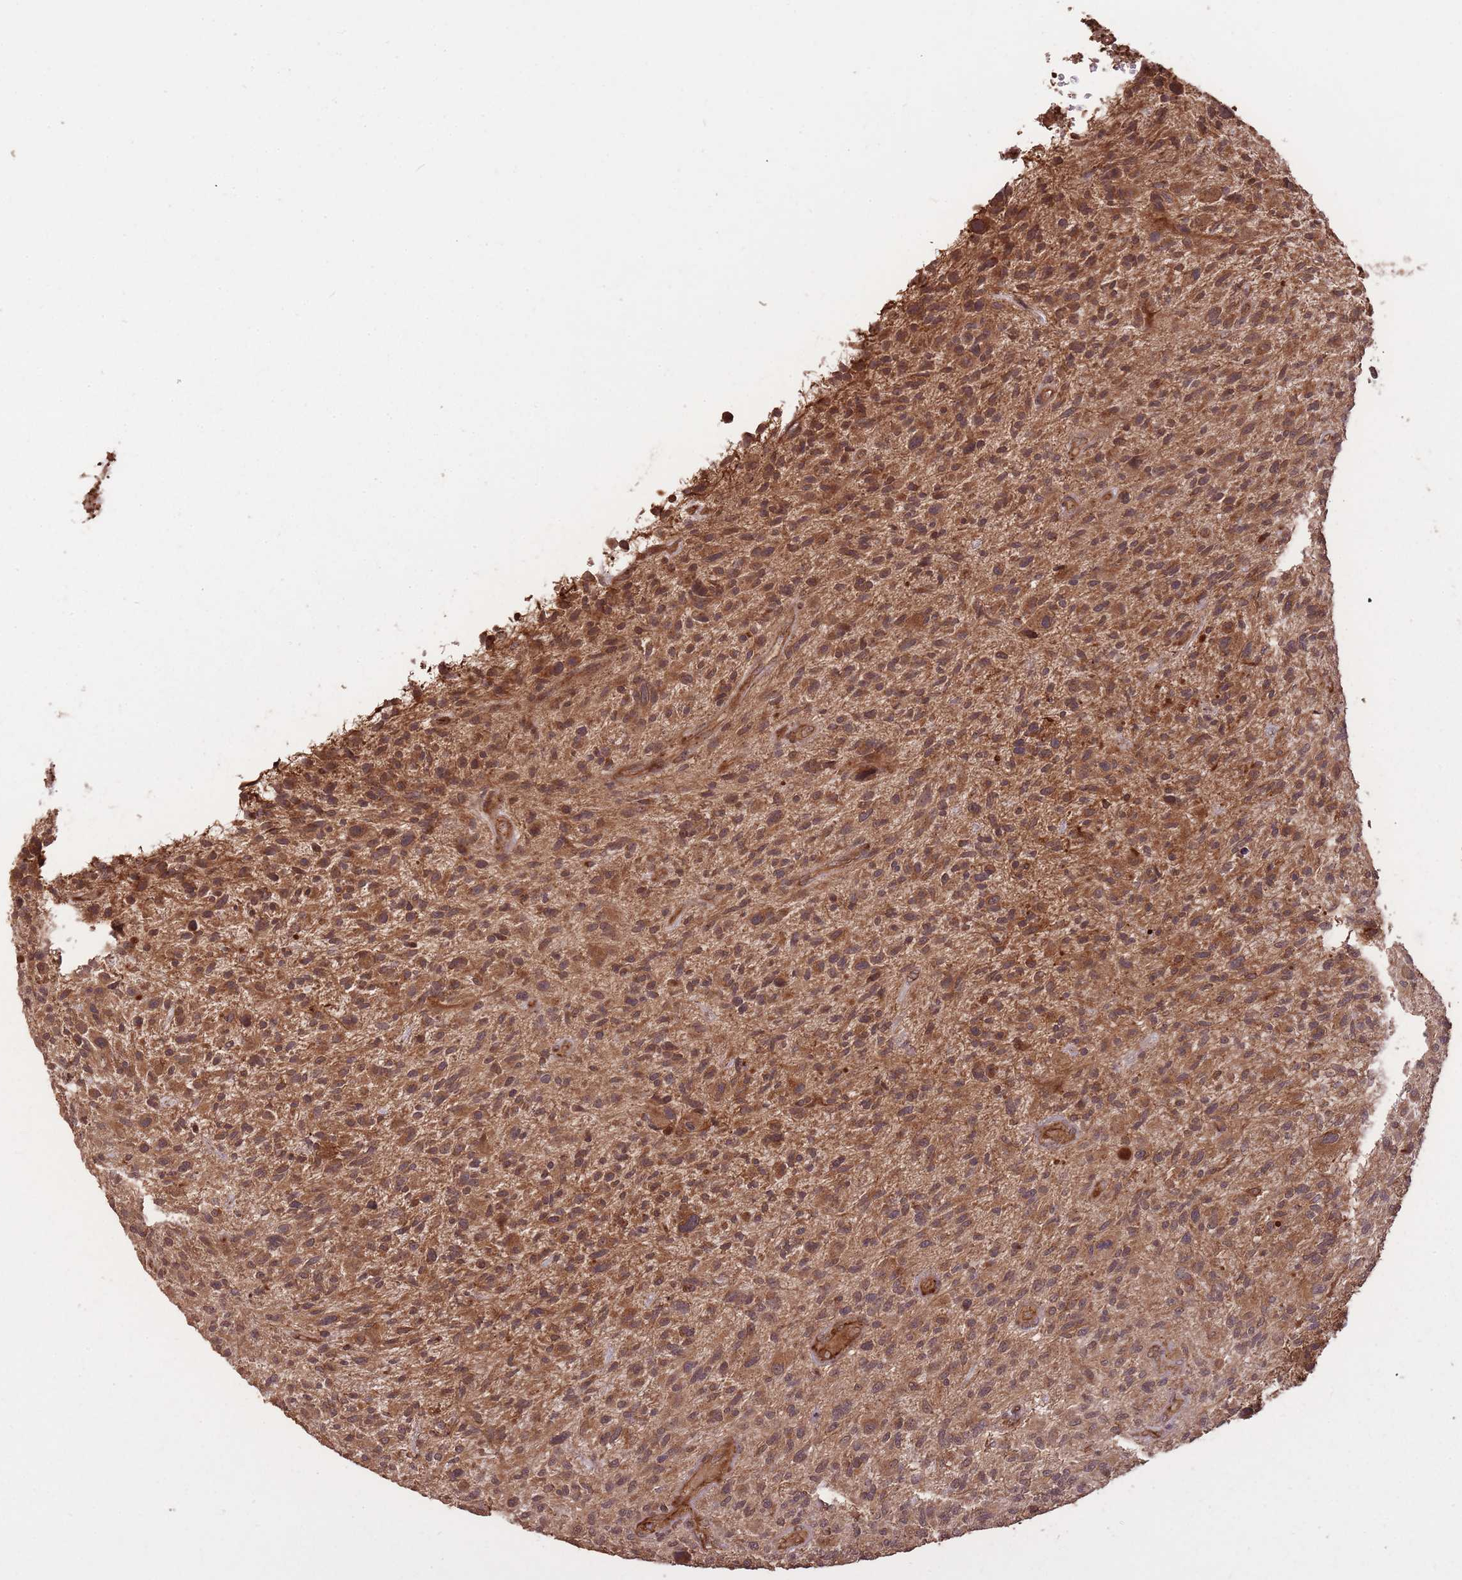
{"staining": {"intensity": "moderate", "quantity": ">75%", "location": "cytoplasmic/membranous,nuclear"}, "tissue": "glioma", "cell_type": "Tumor cells", "image_type": "cancer", "snomed": [{"axis": "morphology", "description": "Glioma, malignant, High grade"}, {"axis": "topography", "description": "Brain"}], "caption": "Moderate cytoplasmic/membranous and nuclear expression is present in approximately >75% of tumor cells in malignant high-grade glioma.", "gene": "ERBB3", "patient": {"sex": "male", "age": 47}}